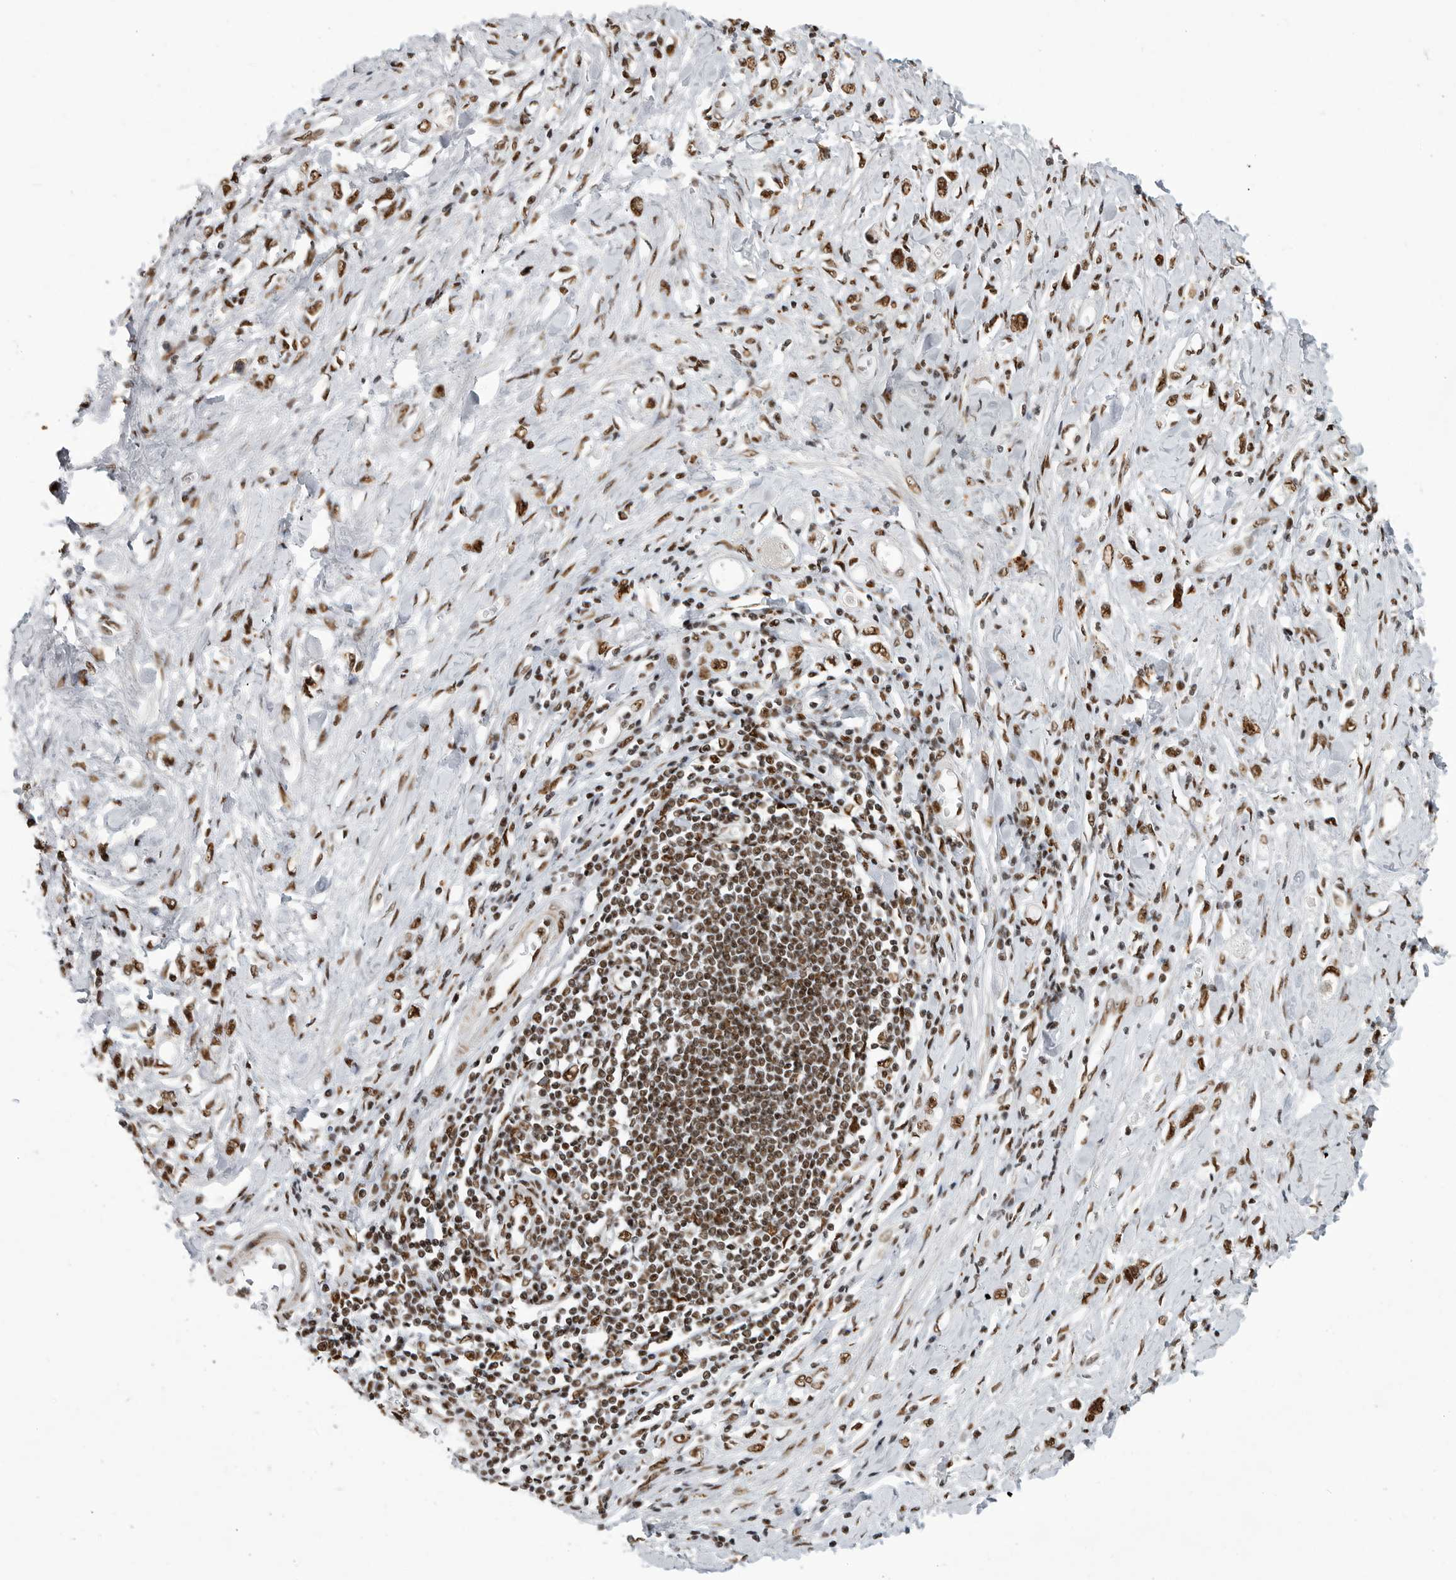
{"staining": {"intensity": "strong", "quantity": ">75%", "location": "nuclear"}, "tissue": "stomach cancer", "cell_type": "Tumor cells", "image_type": "cancer", "snomed": [{"axis": "morphology", "description": "Adenocarcinoma, NOS"}, {"axis": "topography", "description": "Stomach"}], "caption": "Stomach adenocarcinoma tissue exhibits strong nuclear staining in approximately >75% of tumor cells (IHC, brightfield microscopy, high magnification).", "gene": "BCLAF1", "patient": {"sex": "female", "age": 76}}